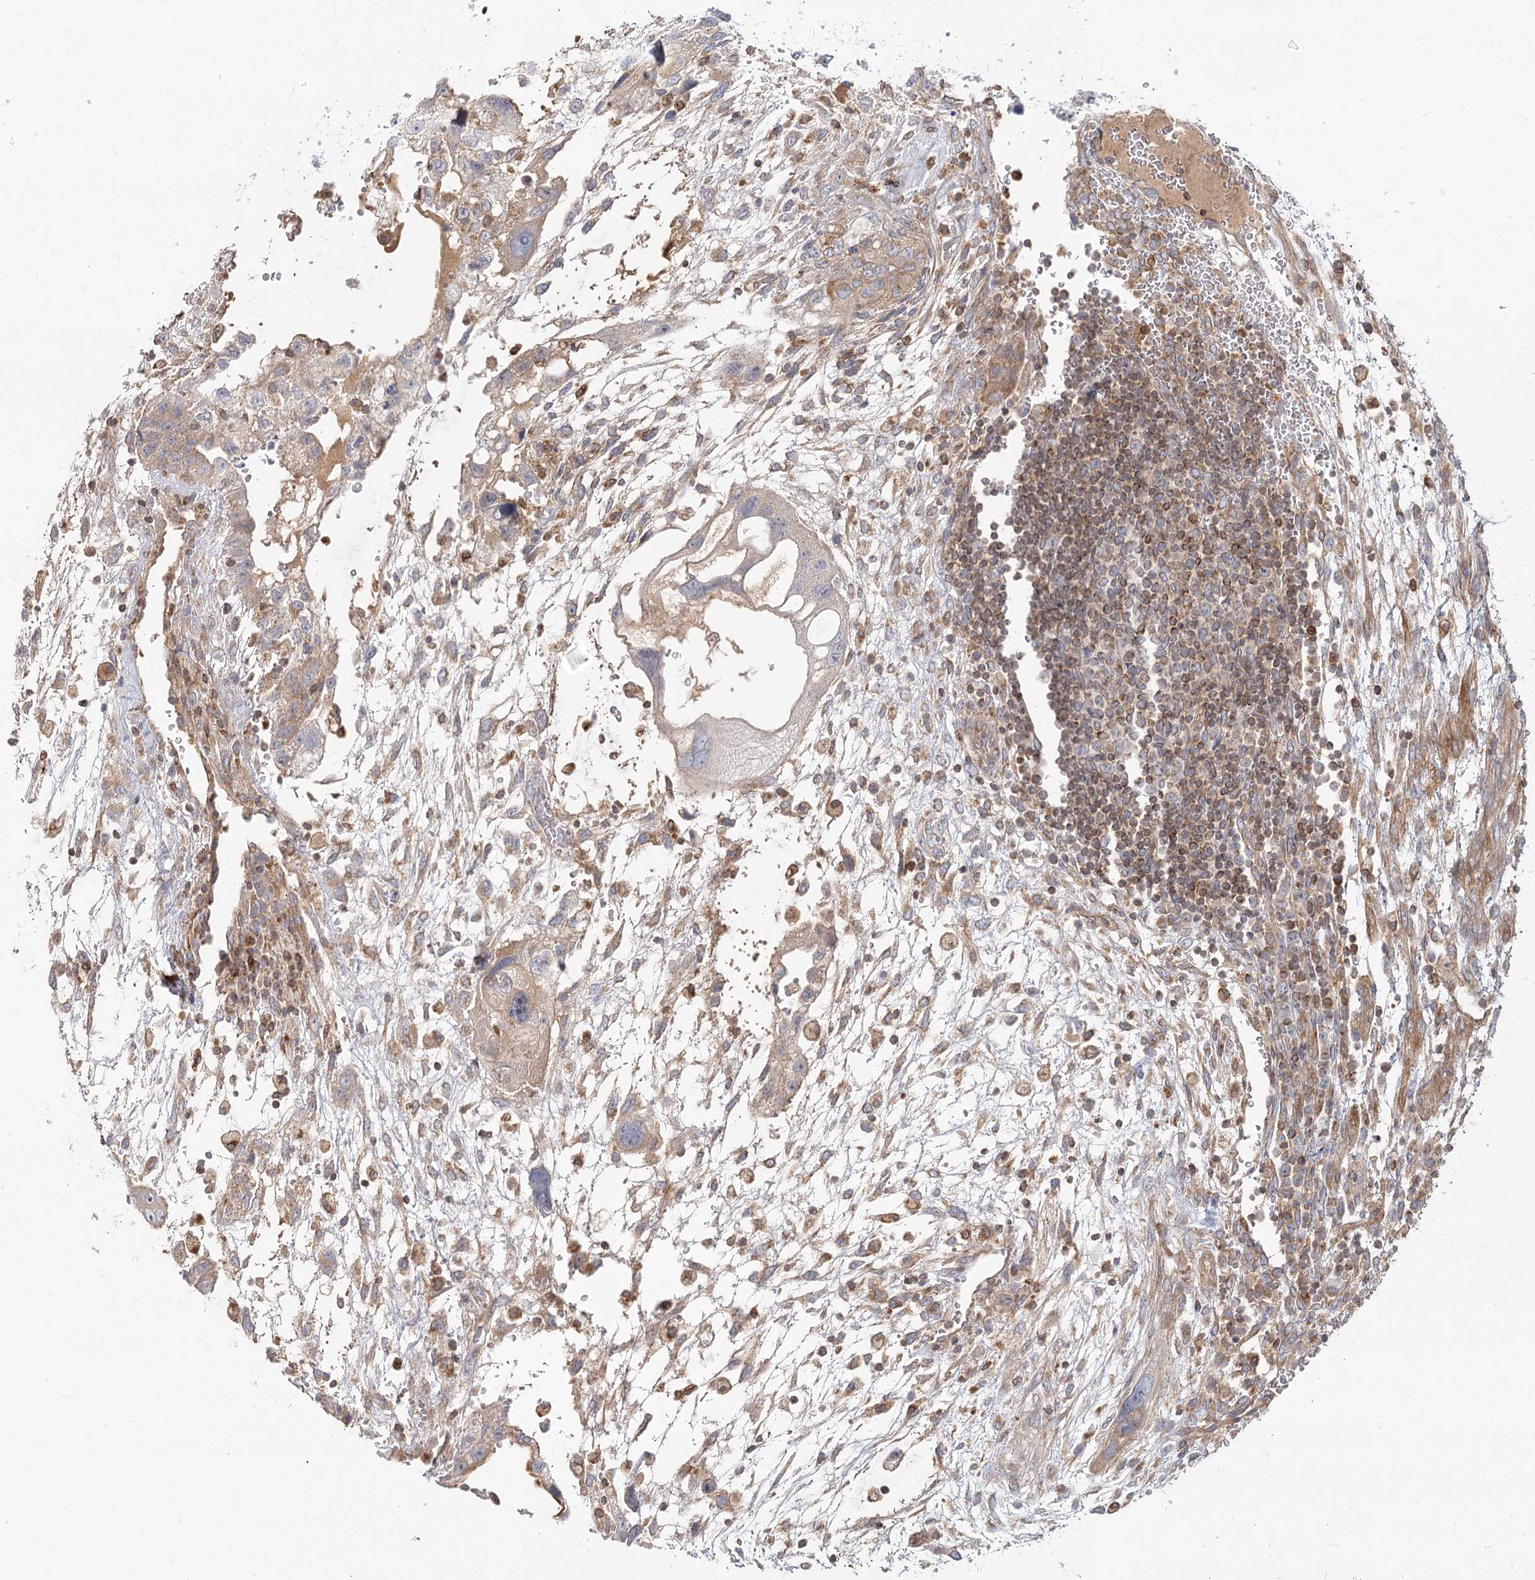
{"staining": {"intensity": "weak", "quantity": "25%-75%", "location": "cytoplasmic/membranous"}, "tissue": "testis cancer", "cell_type": "Tumor cells", "image_type": "cancer", "snomed": [{"axis": "morphology", "description": "Carcinoma, Embryonal, NOS"}, {"axis": "topography", "description": "Testis"}], "caption": "Embryonal carcinoma (testis) was stained to show a protein in brown. There is low levels of weak cytoplasmic/membranous expression in about 25%-75% of tumor cells.", "gene": "MTMR3", "patient": {"sex": "male", "age": 36}}